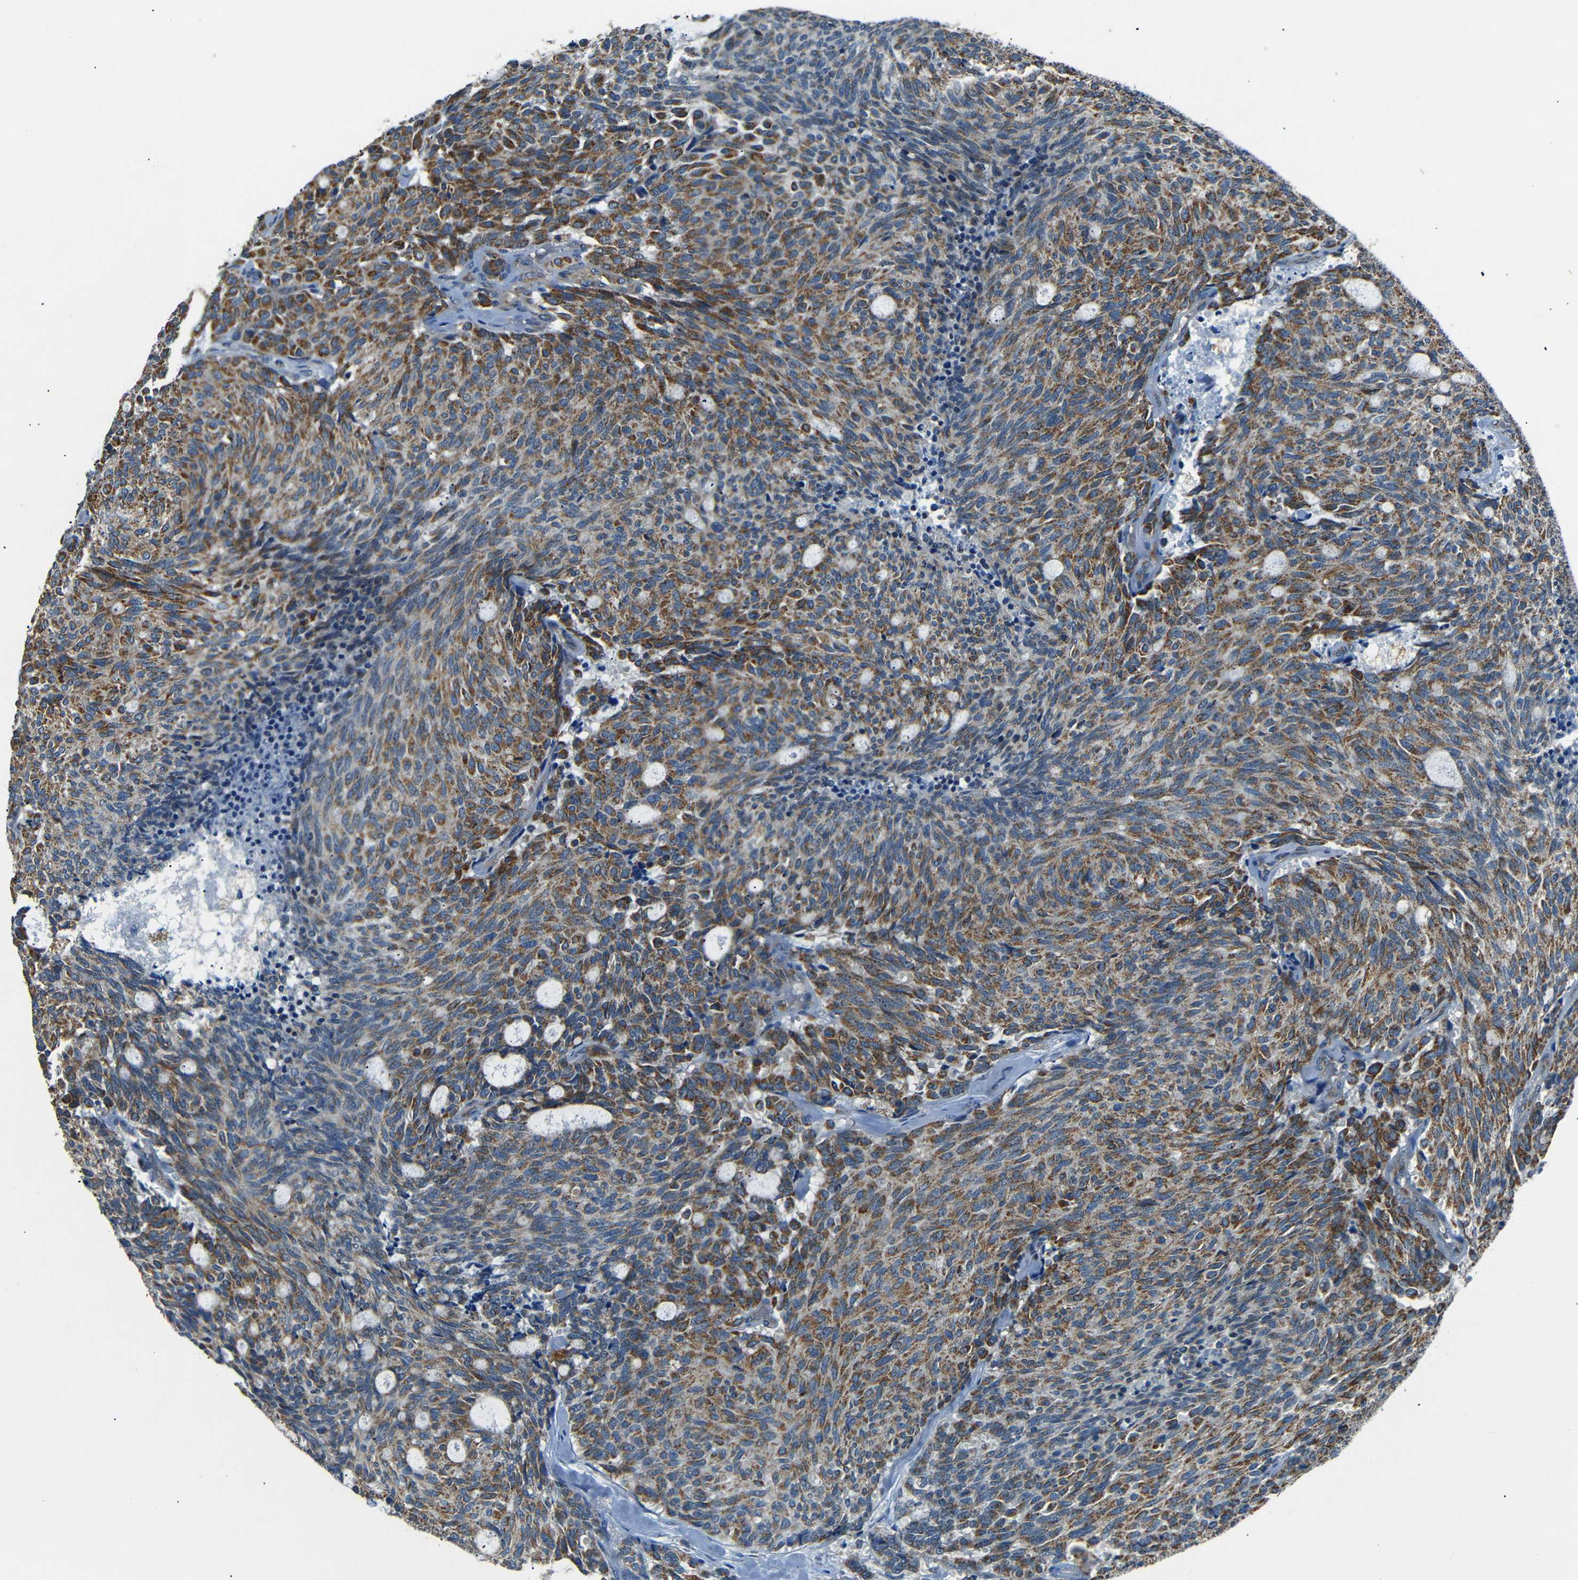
{"staining": {"intensity": "moderate", "quantity": ">75%", "location": "cytoplasmic/membranous"}, "tissue": "carcinoid", "cell_type": "Tumor cells", "image_type": "cancer", "snomed": [{"axis": "morphology", "description": "Carcinoid, malignant, NOS"}, {"axis": "topography", "description": "Pancreas"}], "caption": "Carcinoid stained with a protein marker exhibits moderate staining in tumor cells.", "gene": "NETO2", "patient": {"sex": "female", "age": 54}}